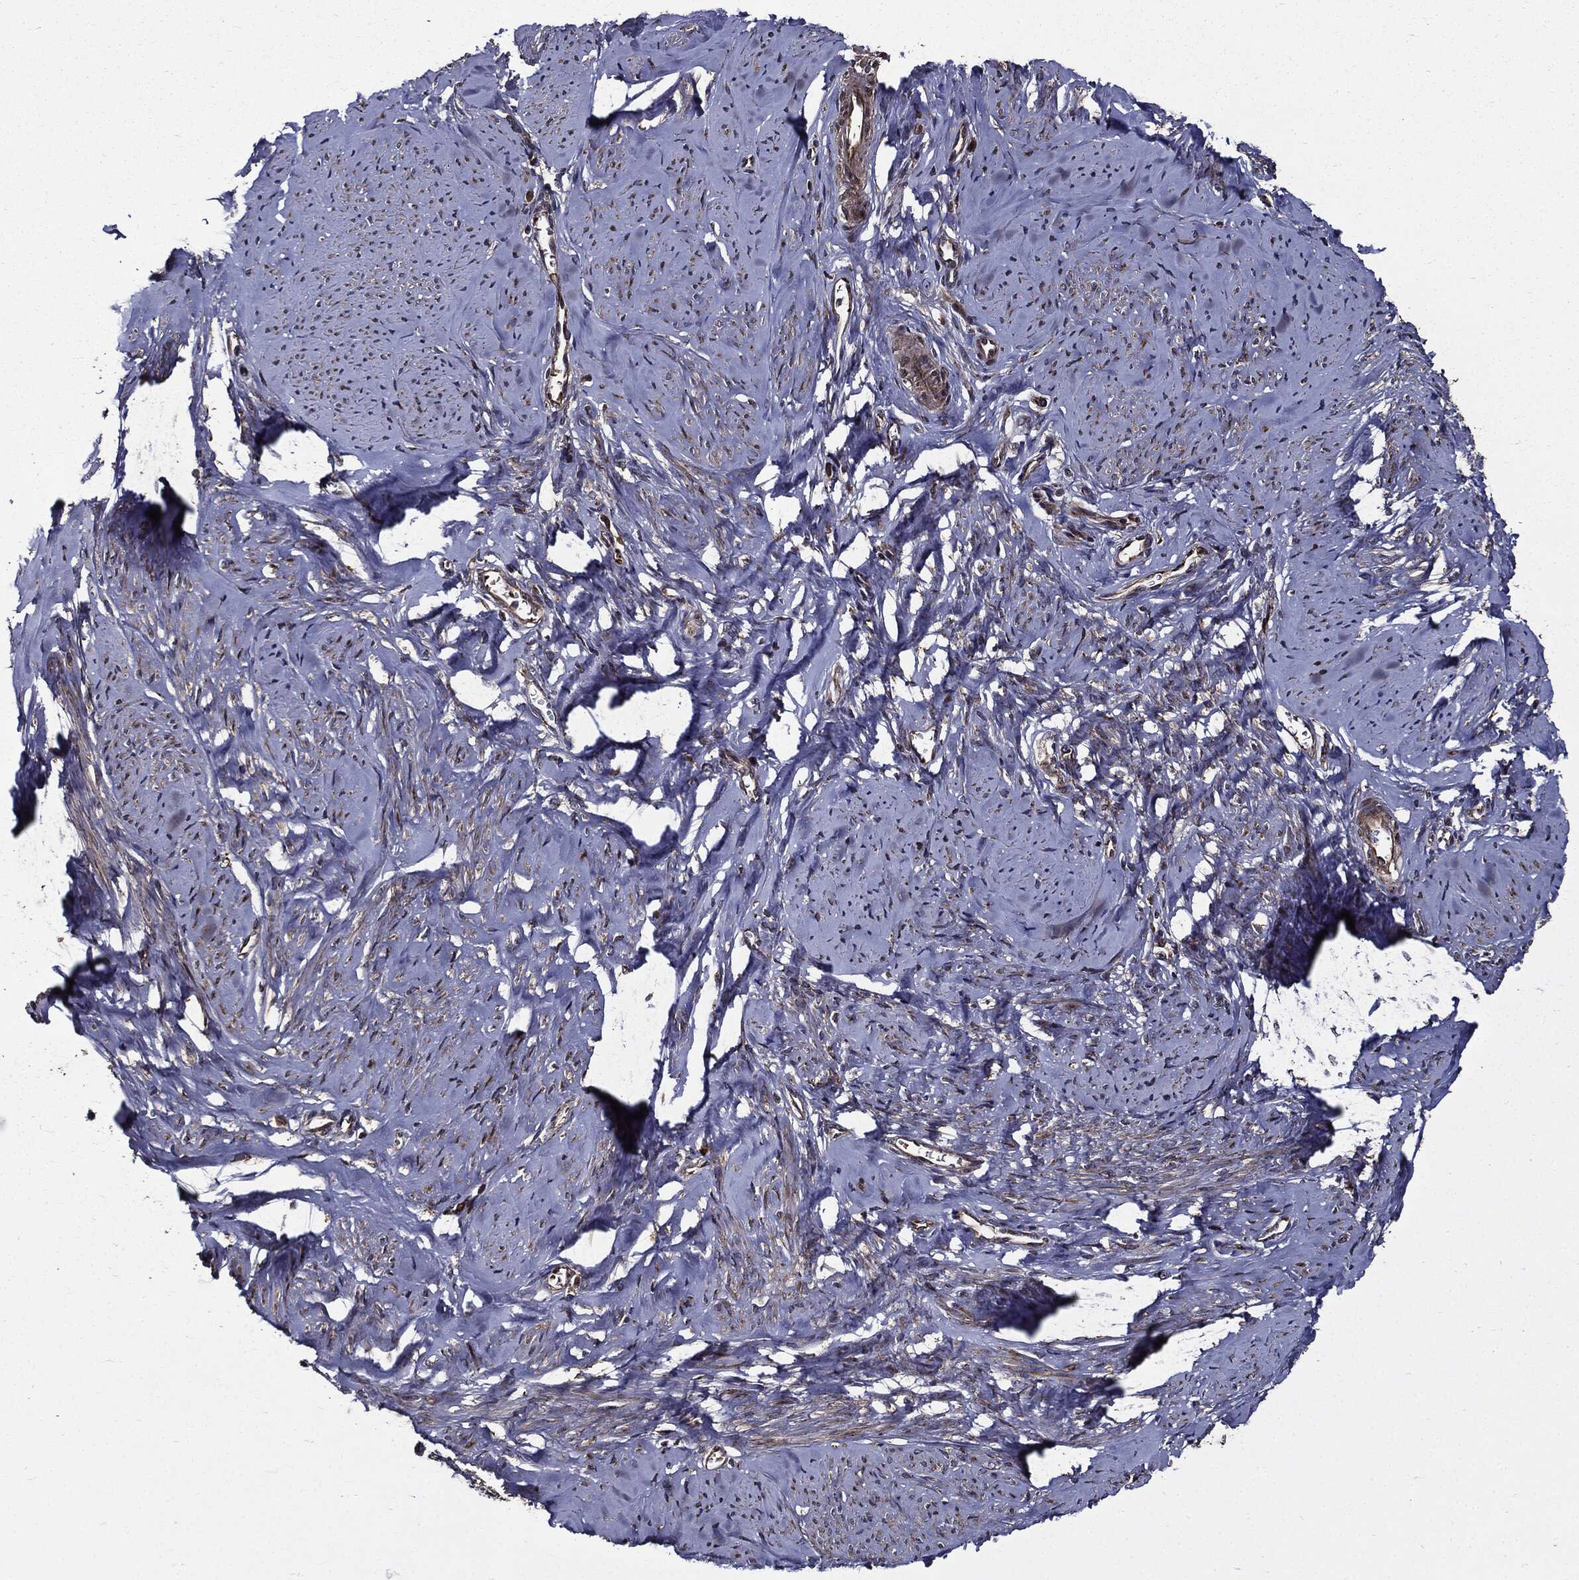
{"staining": {"intensity": "strong", "quantity": "25%-75%", "location": "cytoplasmic/membranous"}, "tissue": "smooth muscle", "cell_type": "Smooth muscle cells", "image_type": "normal", "snomed": [{"axis": "morphology", "description": "Normal tissue, NOS"}, {"axis": "topography", "description": "Smooth muscle"}], "caption": "Smooth muscle stained with DAB (3,3'-diaminobenzidine) IHC demonstrates high levels of strong cytoplasmic/membranous expression in about 25%-75% of smooth muscle cells.", "gene": "HTT", "patient": {"sex": "female", "age": 48}}